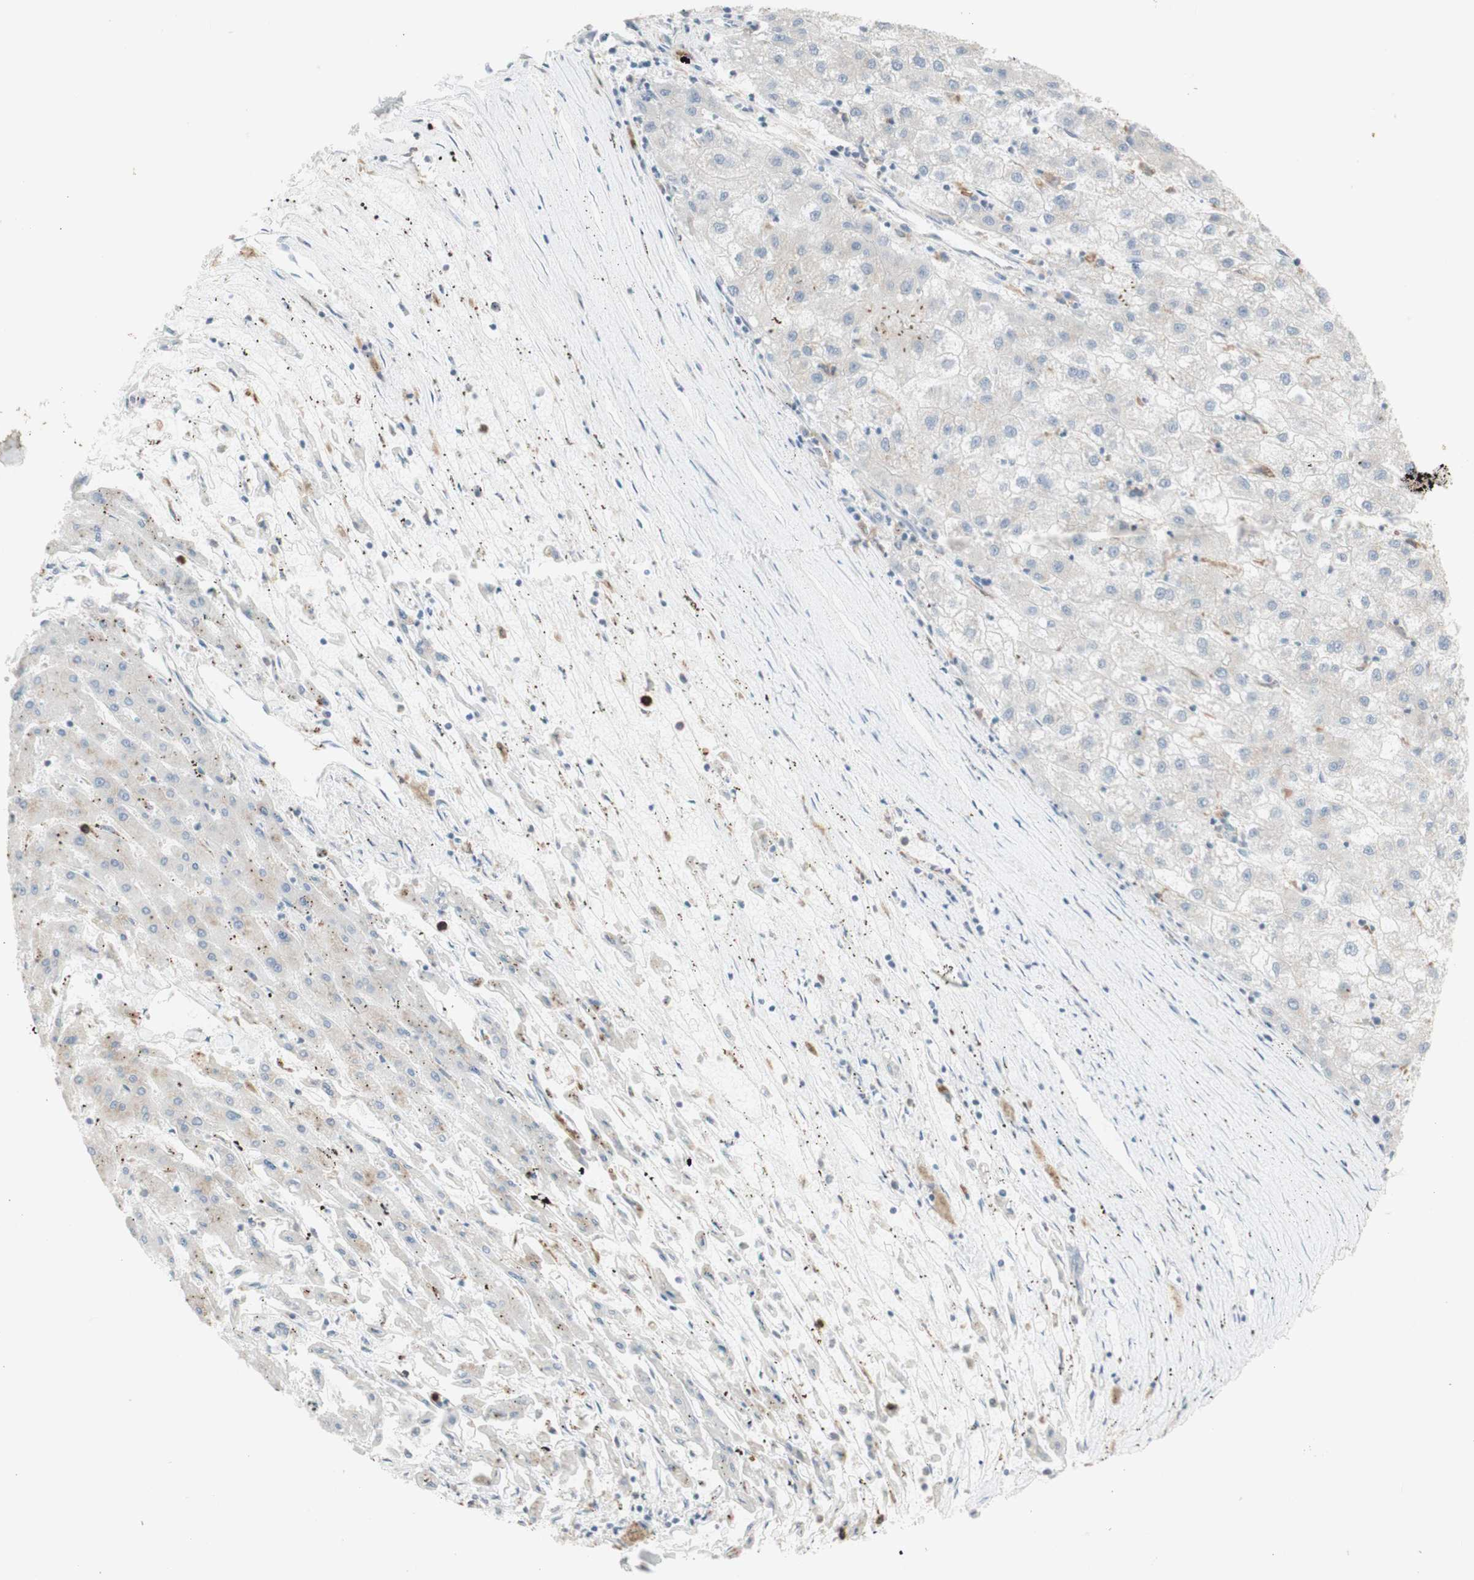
{"staining": {"intensity": "negative", "quantity": "none", "location": "none"}, "tissue": "liver cancer", "cell_type": "Tumor cells", "image_type": "cancer", "snomed": [{"axis": "morphology", "description": "Carcinoma, Hepatocellular, NOS"}, {"axis": "topography", "description": "Liver"}], "caption": "Protein analysis of liver cancer (hepatocellular carcinoma) reveals no significant staining in tumor cells.", "gene": "ATP6V1B1", "patient": {"sex": "male", "age": 72}}